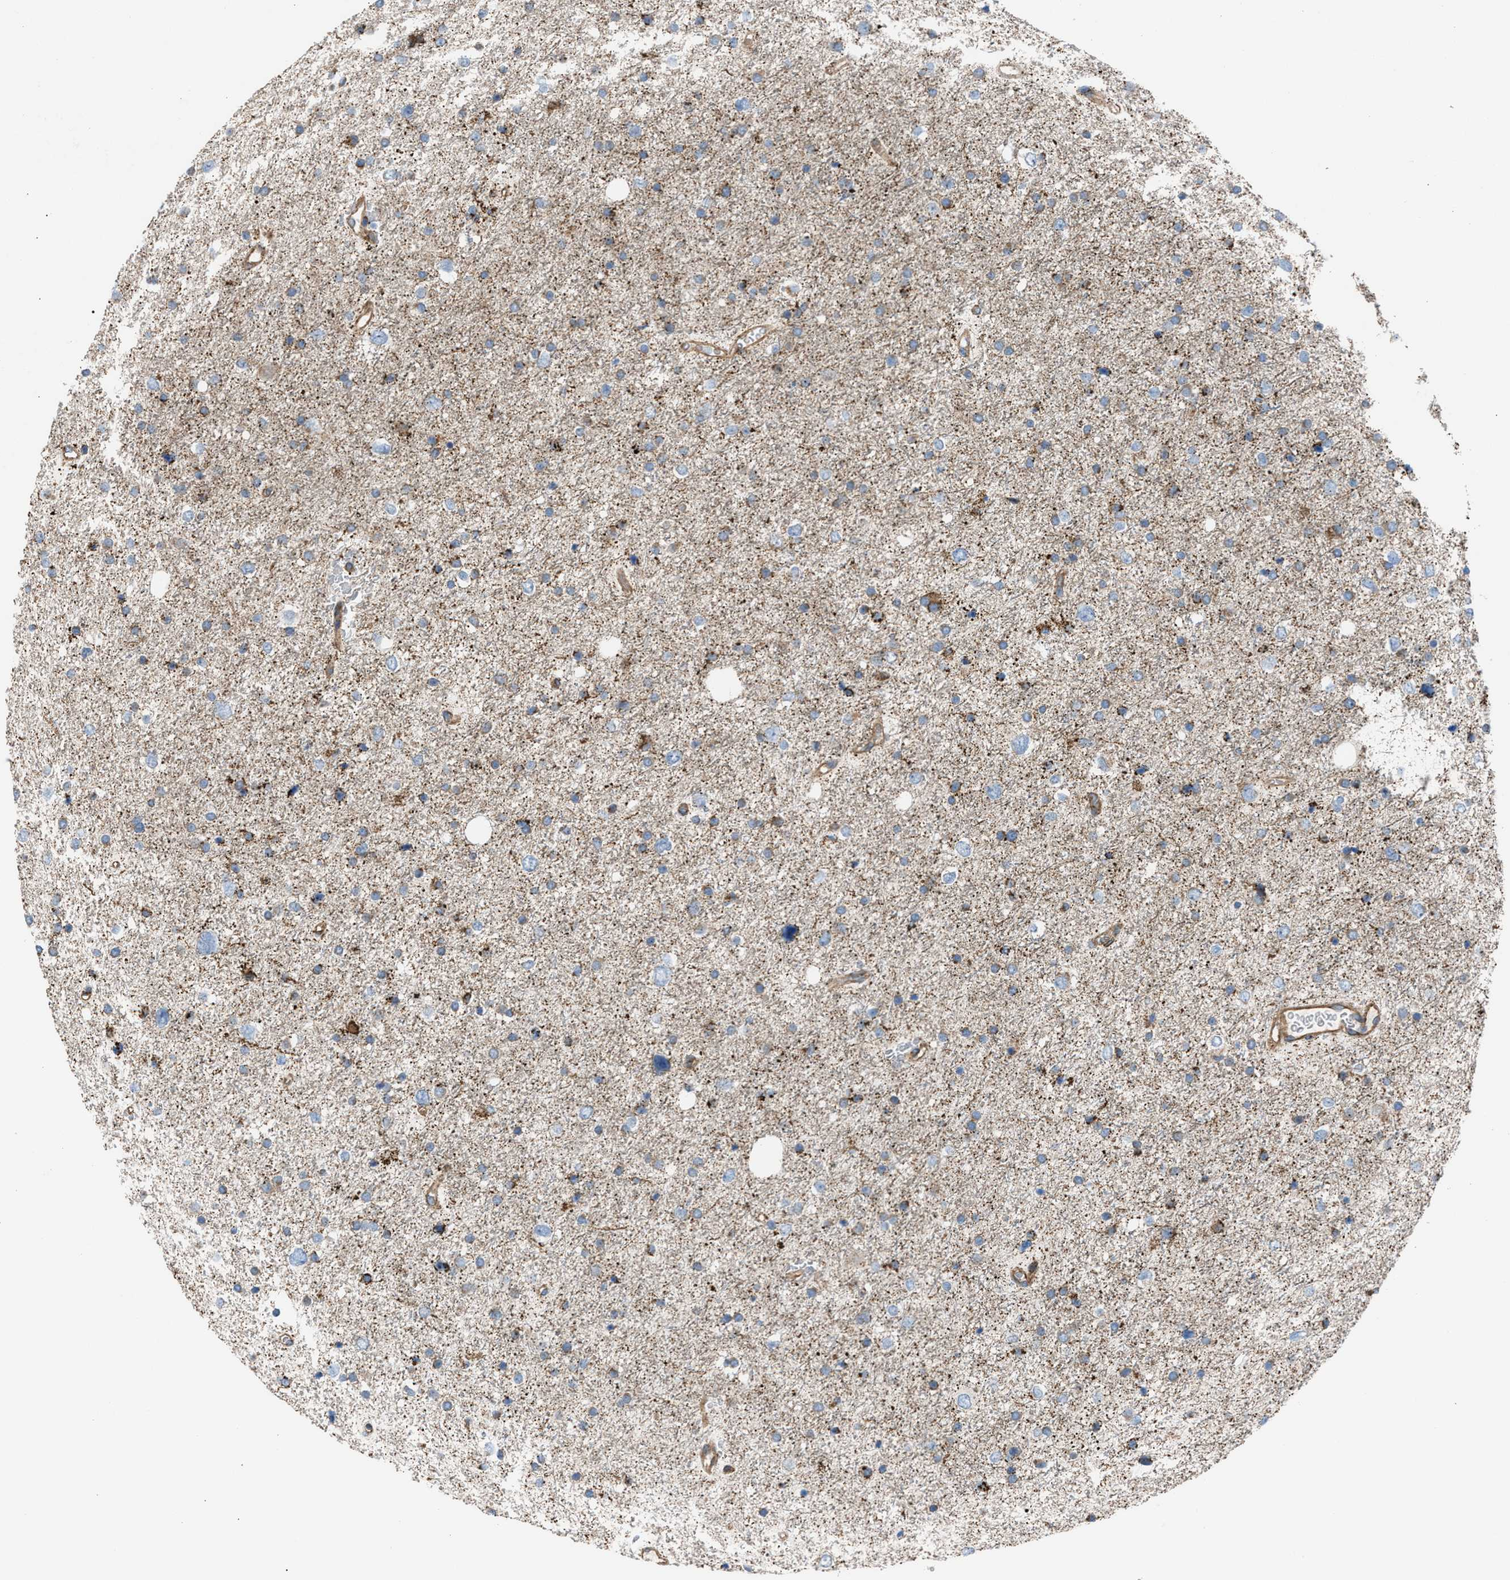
{"staining": {"intensity": "moderate", "quantity": "25%-75%", "location": "cytoplasmic/membranous"}, "tissue": "glioma", "cell_type": "Tumor cells", "image_type": "cancer", "snomed": [{"axis": "morphology", "description": "Glioma, malignant, Low grade"}, {"axis": "topography", "description": "Brain"}], "caption": "High-magnification brightfield microscopy of low-grade glioma (malignant) stained with DAB (3,3'-diaminobenzidine) (brown) and counterstained with hematoxylin (blue). tumor cells exhibit moderate cytoplasmic/membranous expression is seen in about25%-75% of cells.", "gene": "SLC10A3", "patient": {"sex": "female", "age": 37}}